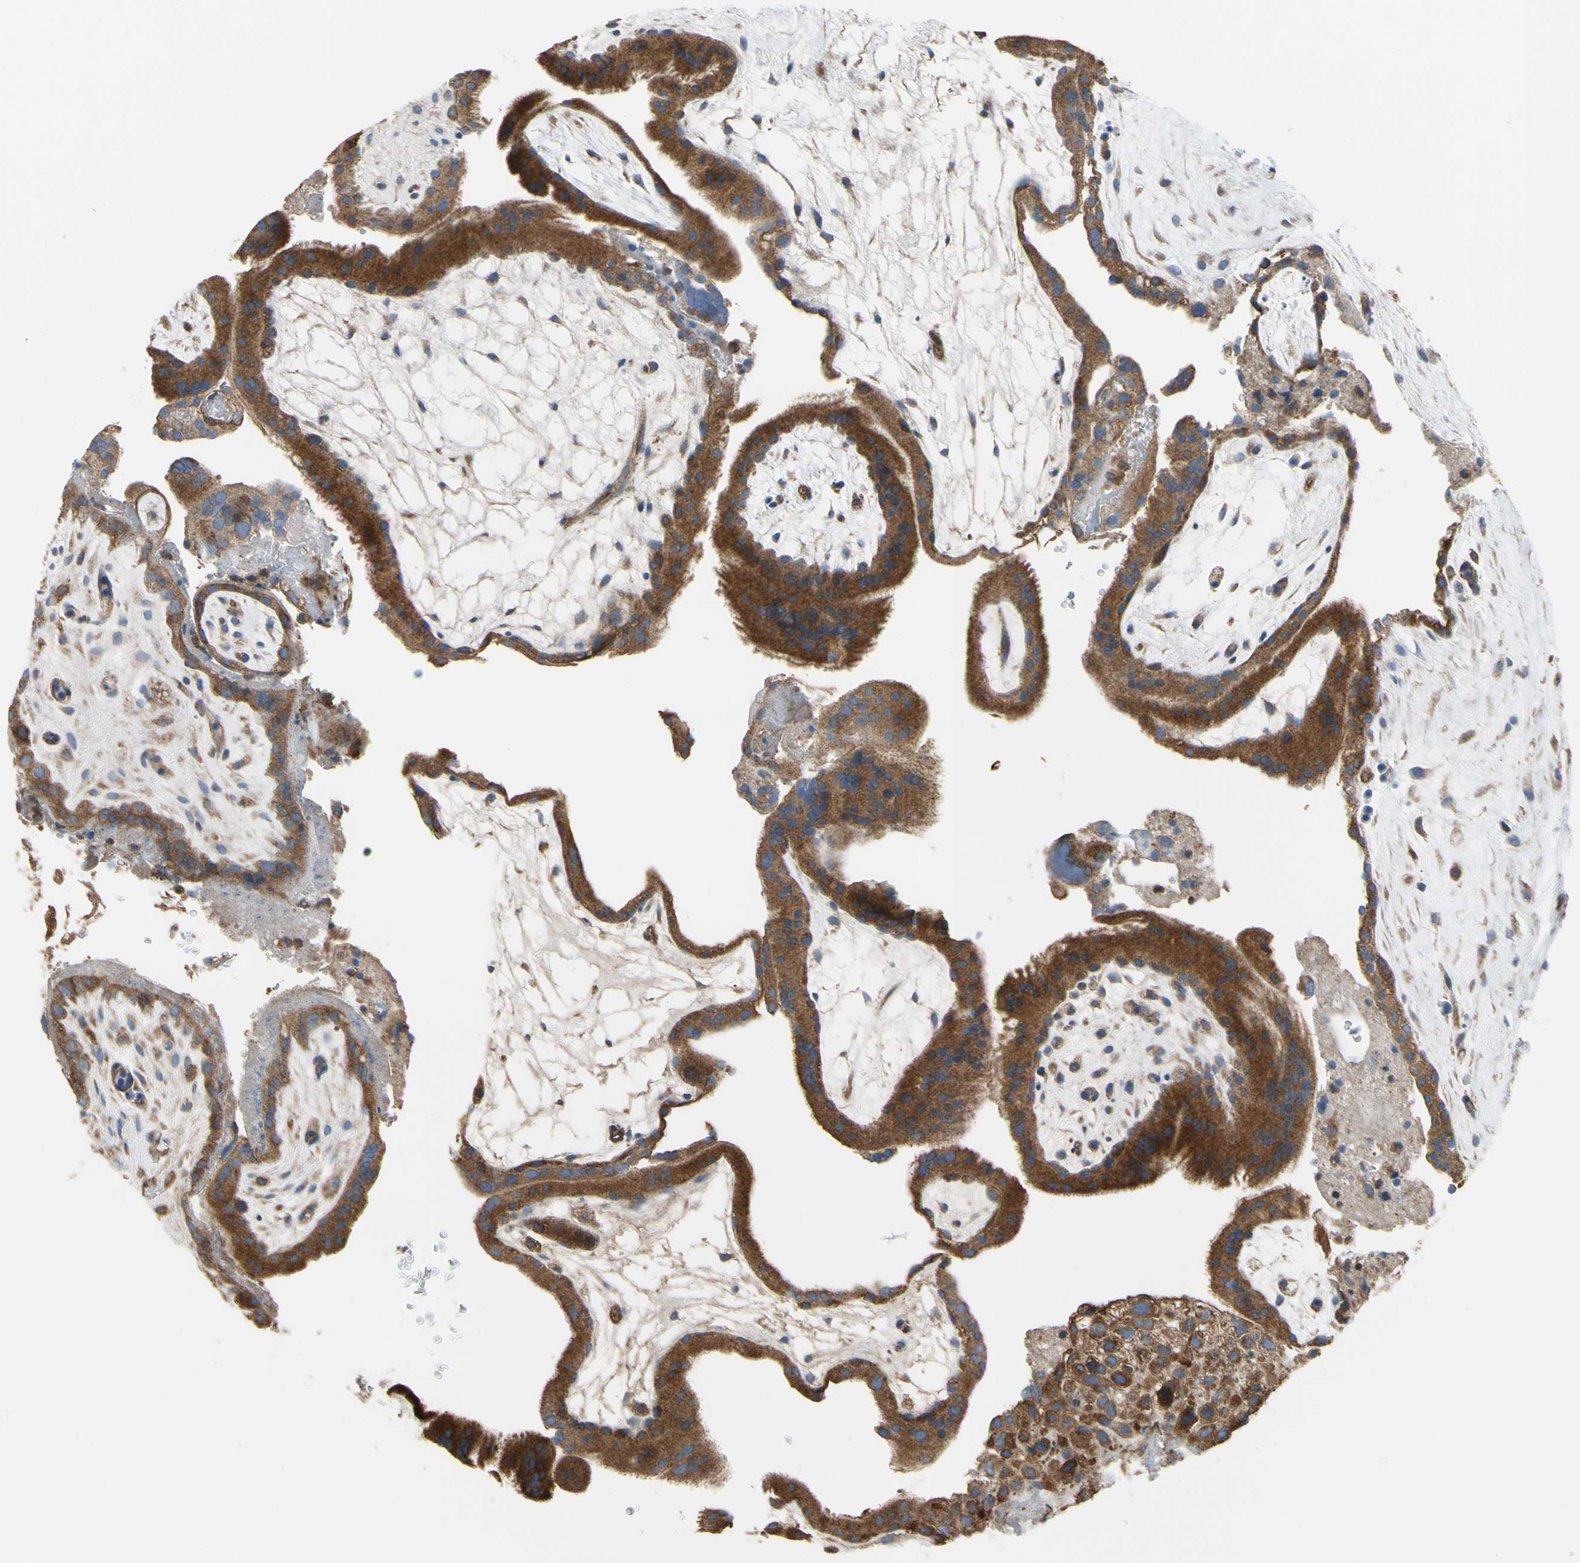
{"staining": {"intensity": "strong", "quantity": ">75%", "location": "cytoplasmic/membranous"}, "tissue": "placenta", "cell_type": "Trophoblastic cells", "image_type": "normal", "snomed": [{"axis": "morphology", "description": "Normal tissue, NOS"}, {"axis": "topography", "description": "Placenta"}], "caption": "Trophoblastic cells show high levels of strong cytoplasmic/membranous positivity in approximately >75% of cells in benign human placenta.", "gene": "BECN1", "patient": {"sex": "female", "age": 19}}